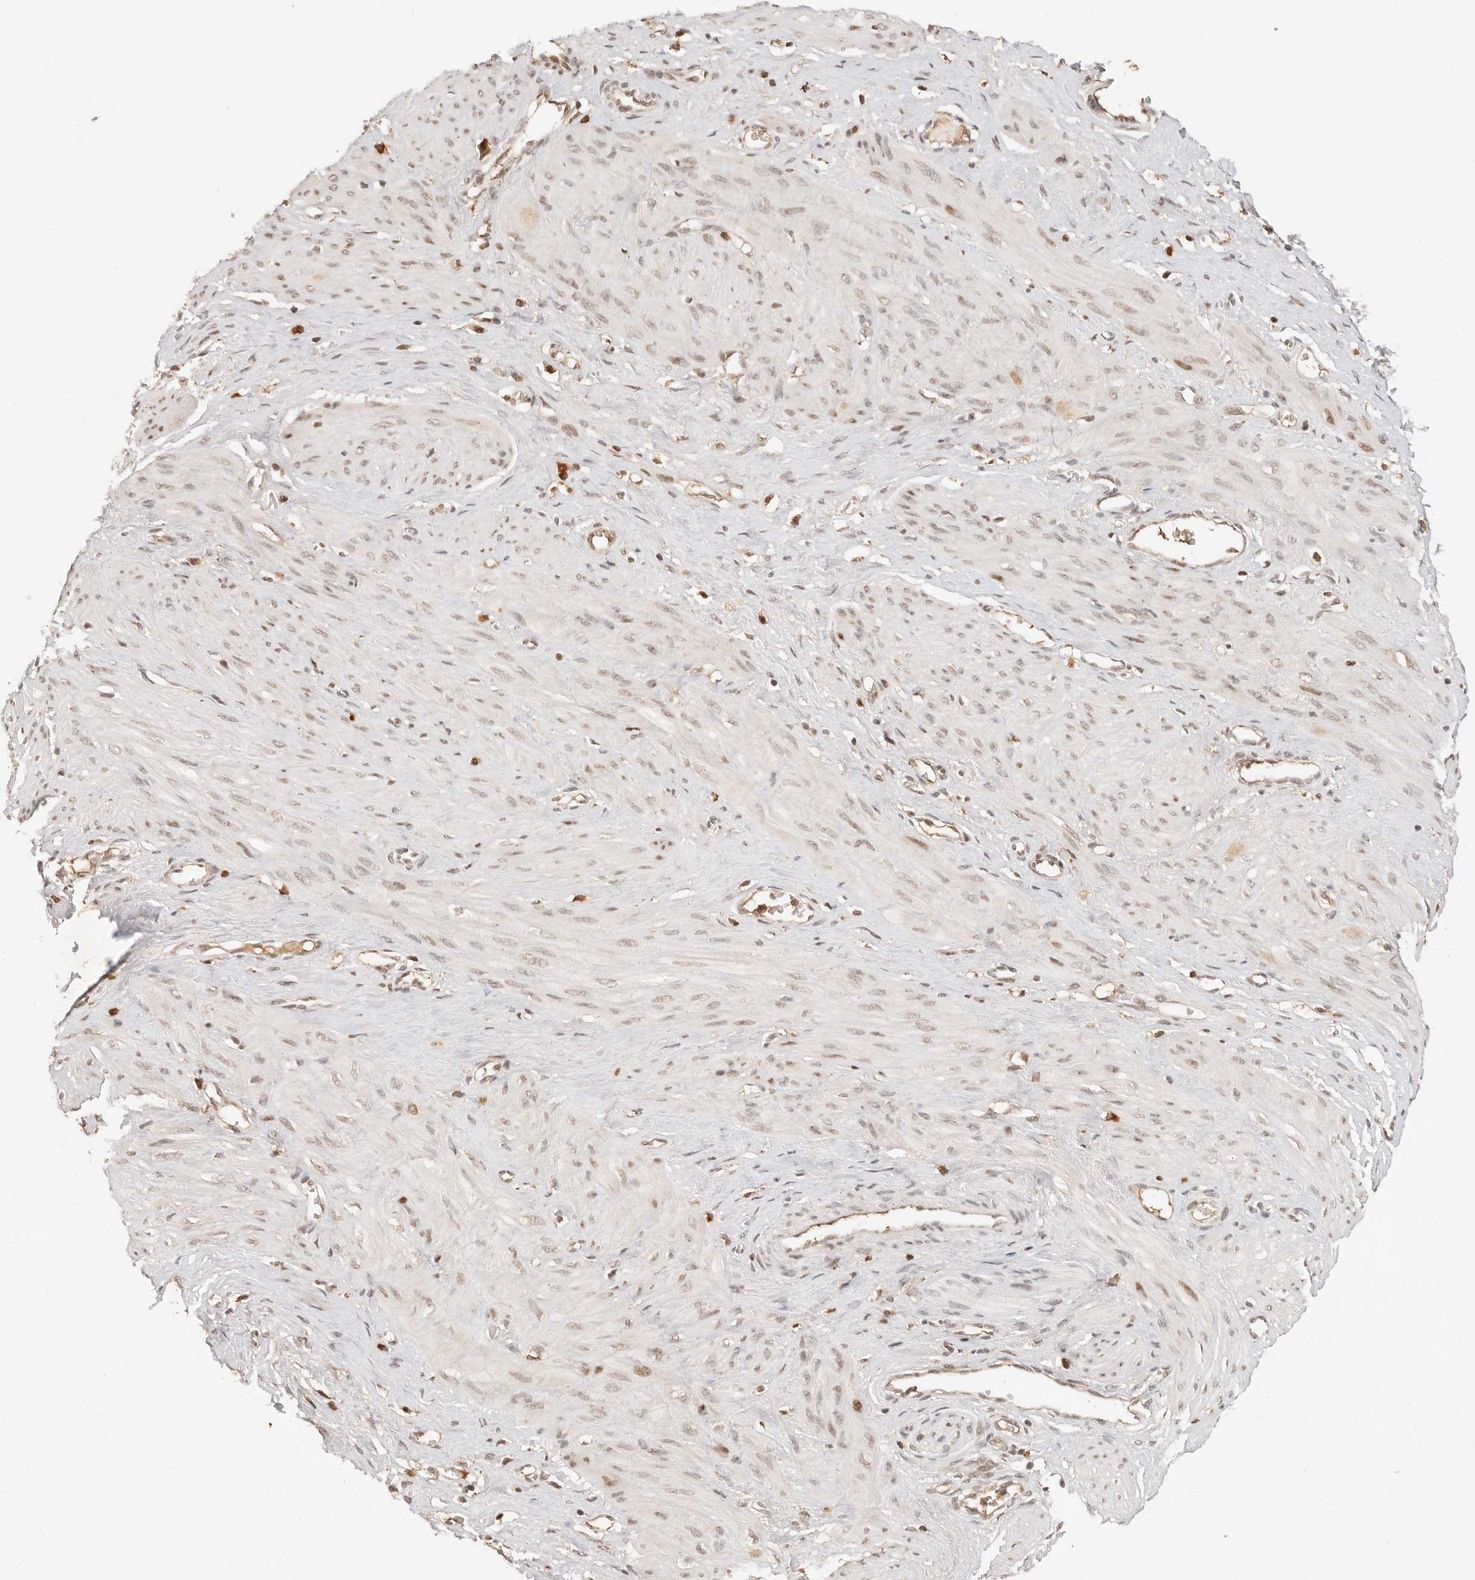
{"staining": {"intensity": "moderate", "quantity": "<25%", "location": "nuclear"}, "tissue": "smooth muscle", "cell_type": "Smooth muscle cells", "image_type": "normal", "snomed": [{"axis": "morphology", "description": "Normal tissue, NOS"}, {"axis": "topography", "description": "Endometrium"}], "caption": "Immunohistochemistry (IHC) (DAB (3,3'-diaminobenzidine)) staining of benign human smooth muscle demonstrates moderate nuclear protein expression in approximately <25% of smooth muscle cells. (Brightfield microscopy of DAB IHC at high magnification).", "gene": "NPAS2", "patient": {"sex": "female", "age": 33}}